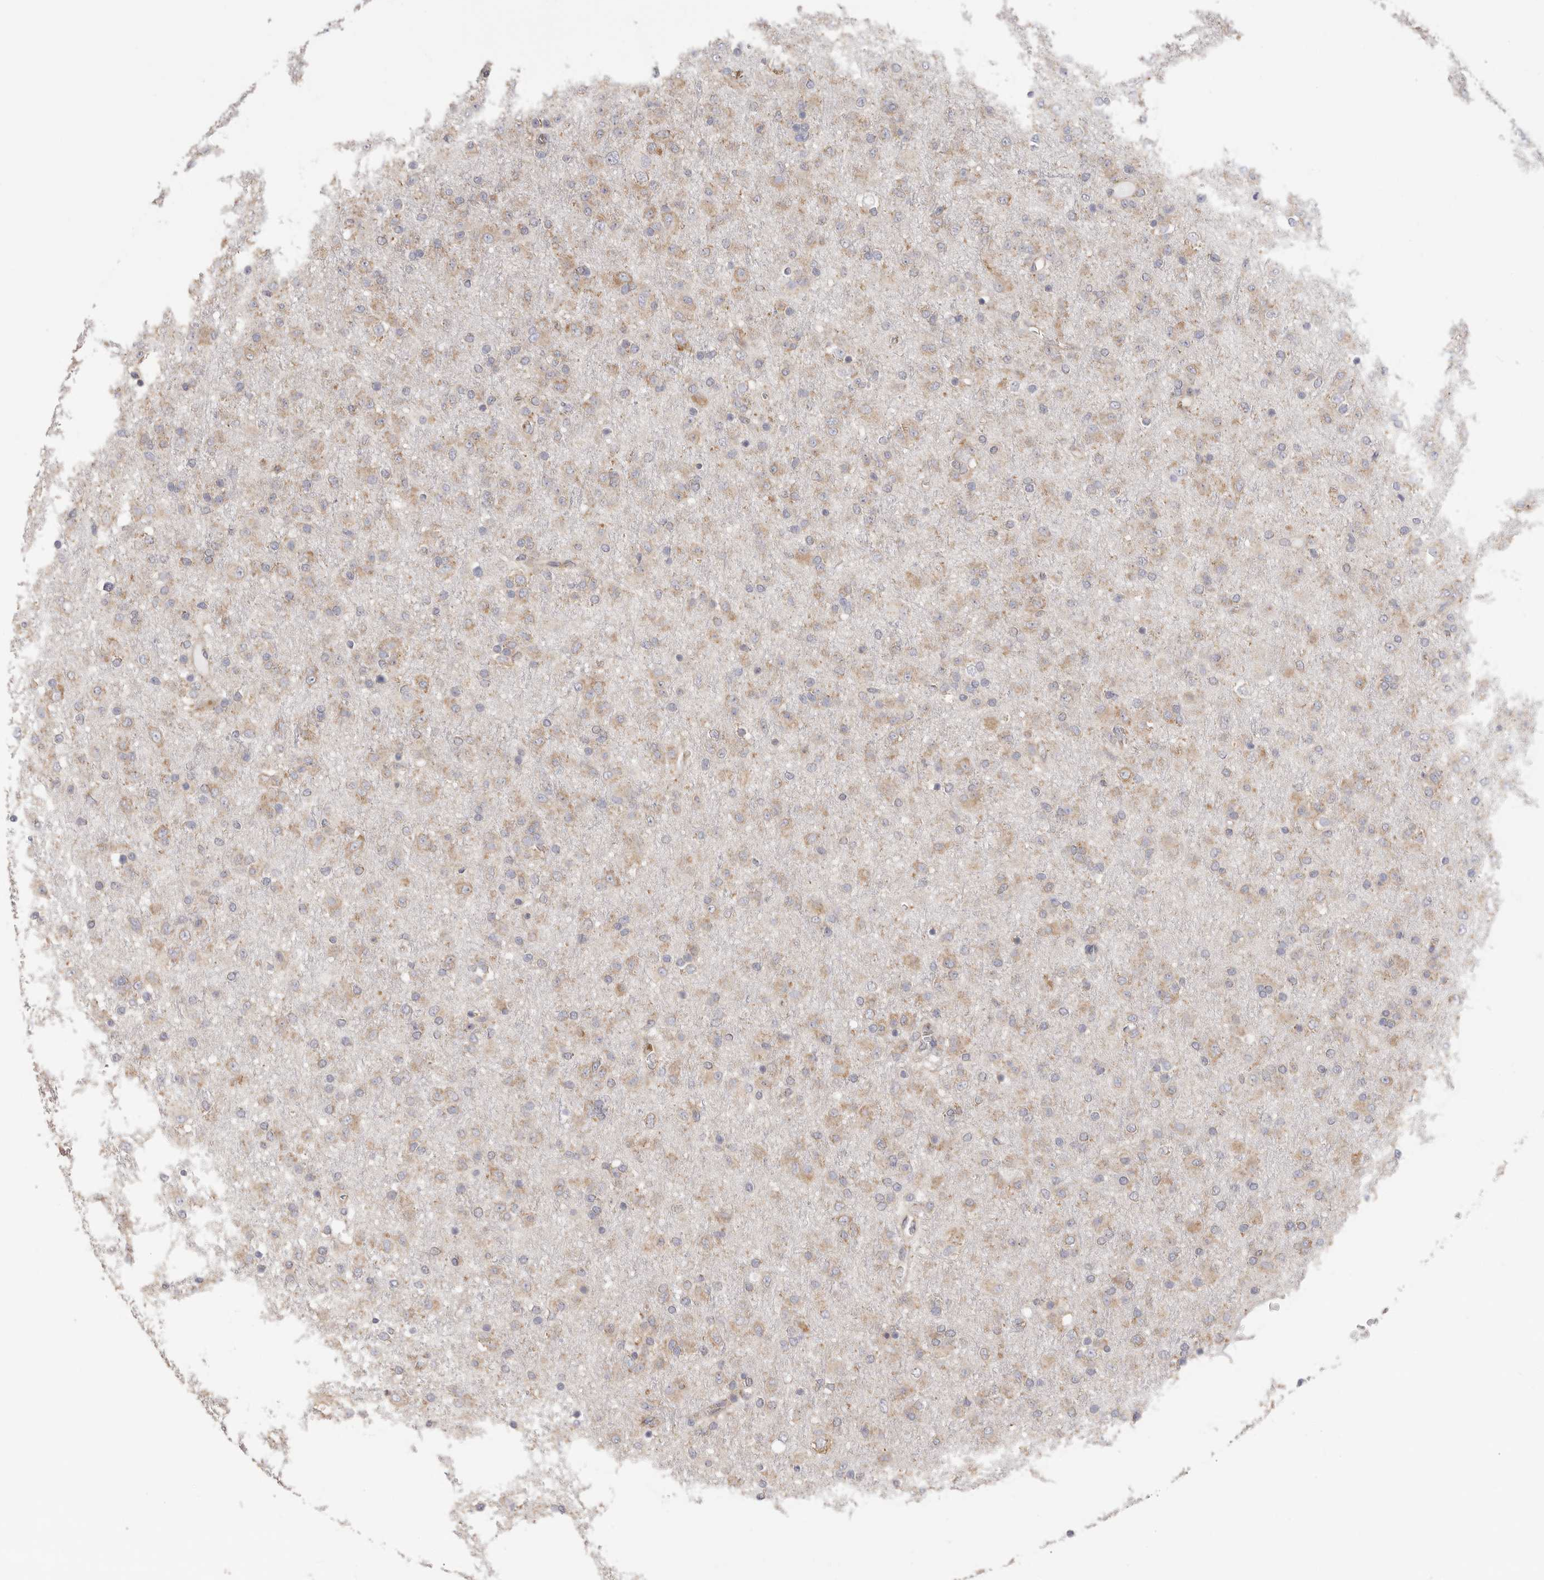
{"staining": {"intensity": "weak", "quantity": ">75%", "location": "cytoplasmic/membranous"}, "tissue": "glioma", "cell_type": "Tumor cells", "image_type": "cancer", "snomed": [{"axis": "morphology", "description": "Glioma, malignant, Low grade"}, {"axis": "topography", "description": "Brain"}], "caption": "A low amount of weak cytoplasmic/membranous expression is identified in about >75% of tumor cells in malignant glioma (low-grade) tissue. The protein is shown in brown color, while the nuclei are stained blue.", "gene": "SERBP1", "patient": {"sex": "male", "age": 65}}